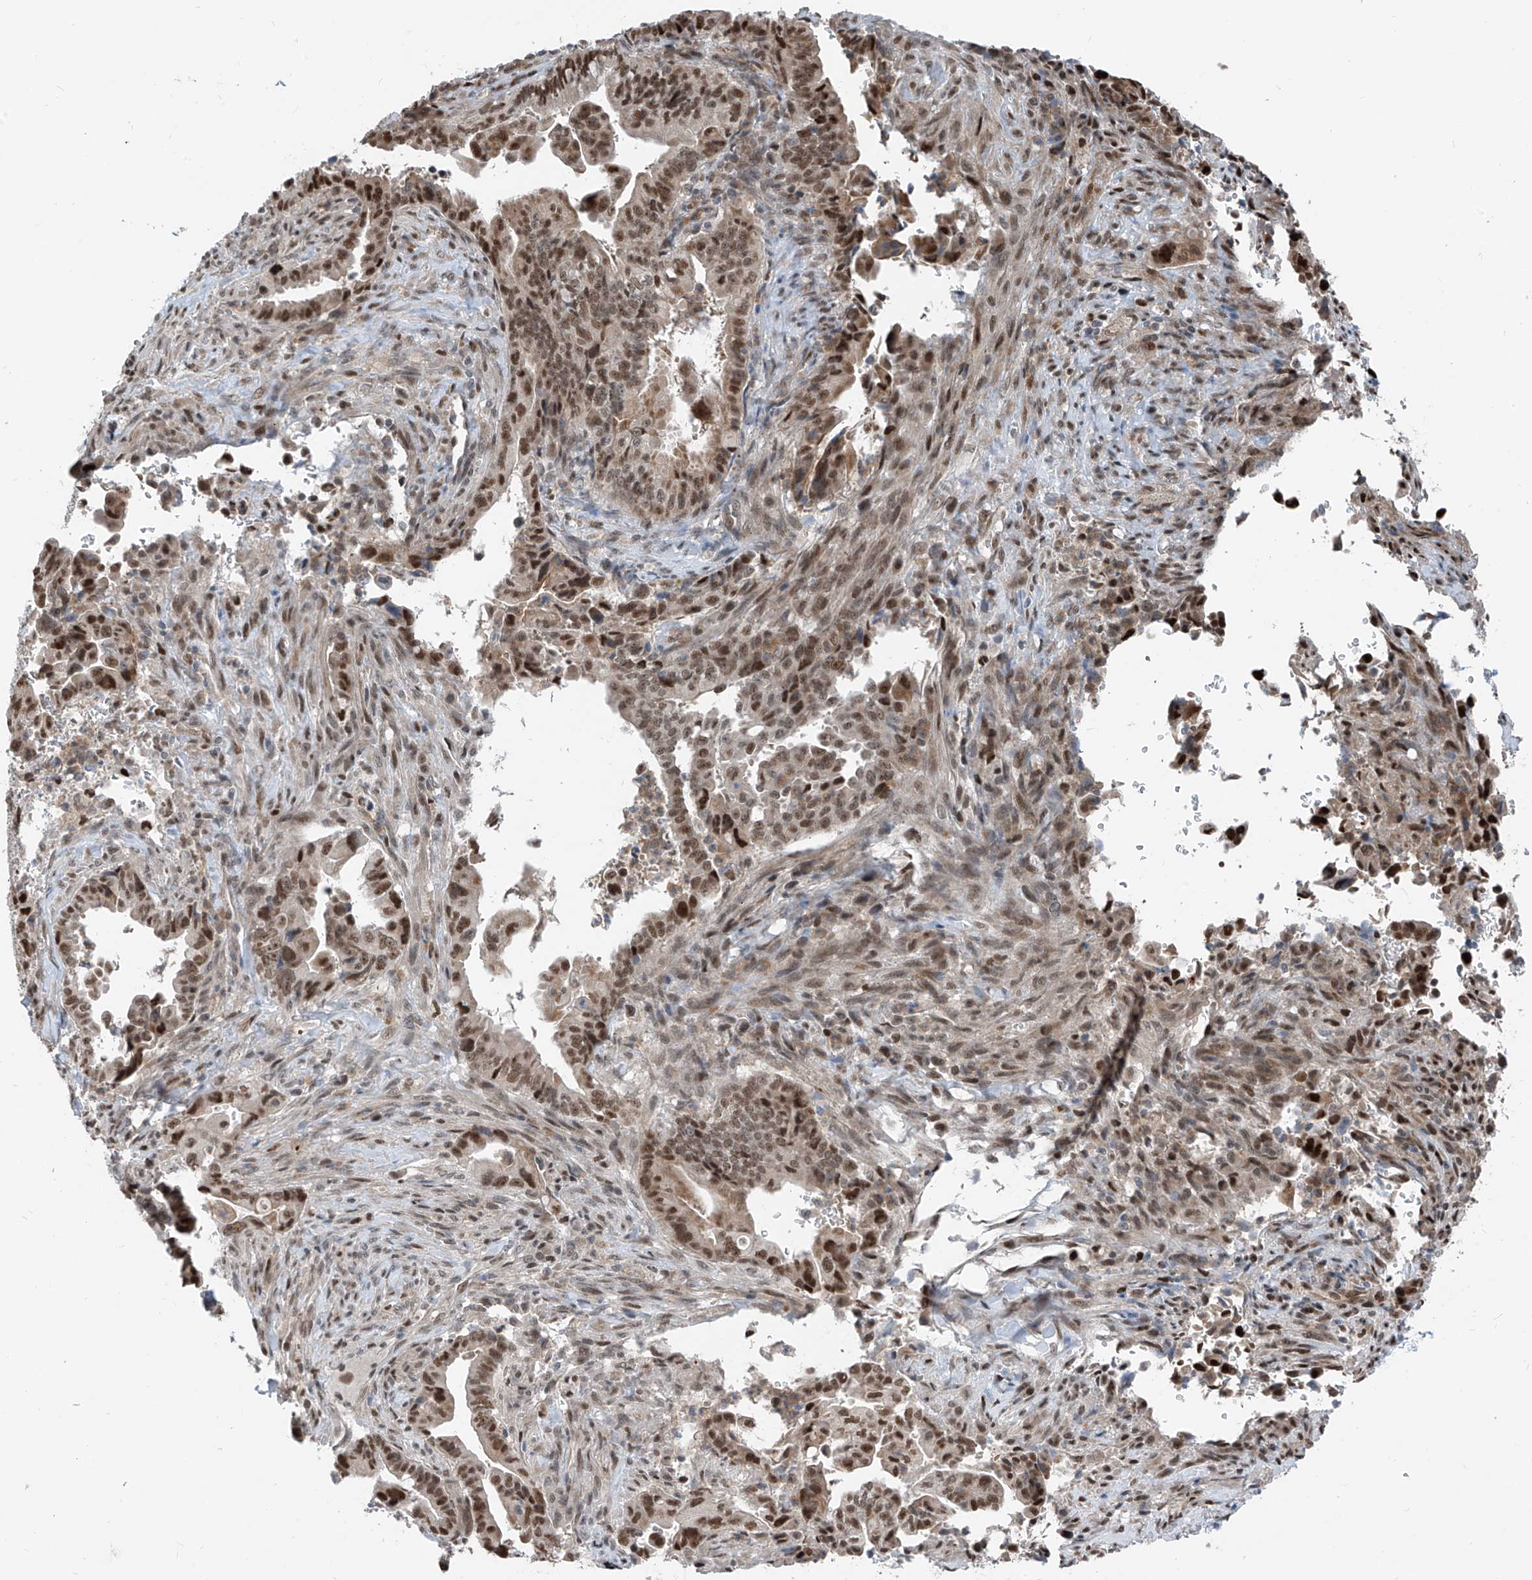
{"staining": {"intensity": "moderate", "quantity": ">75%", "location": "nuclear"}, "tissue": "pancreatic cancer", "cell_type": "Tumor cells", "image_type": "cancer", "snomed": [{"axis": "morphology", "description": "Adenocarcinoma, NOS"}, {"axis": "topography", "description": "Pancreas"}], "caption": "IHC (DAB (3,3'-diaminobenzidine)) staining of pancreatic cancer (adenocarcinoma) displays moderate nuclear protein staining in approximately >75% of tumor cells.", "gene": "RBP7", "patient": {"sex": "male", "age": 70}}